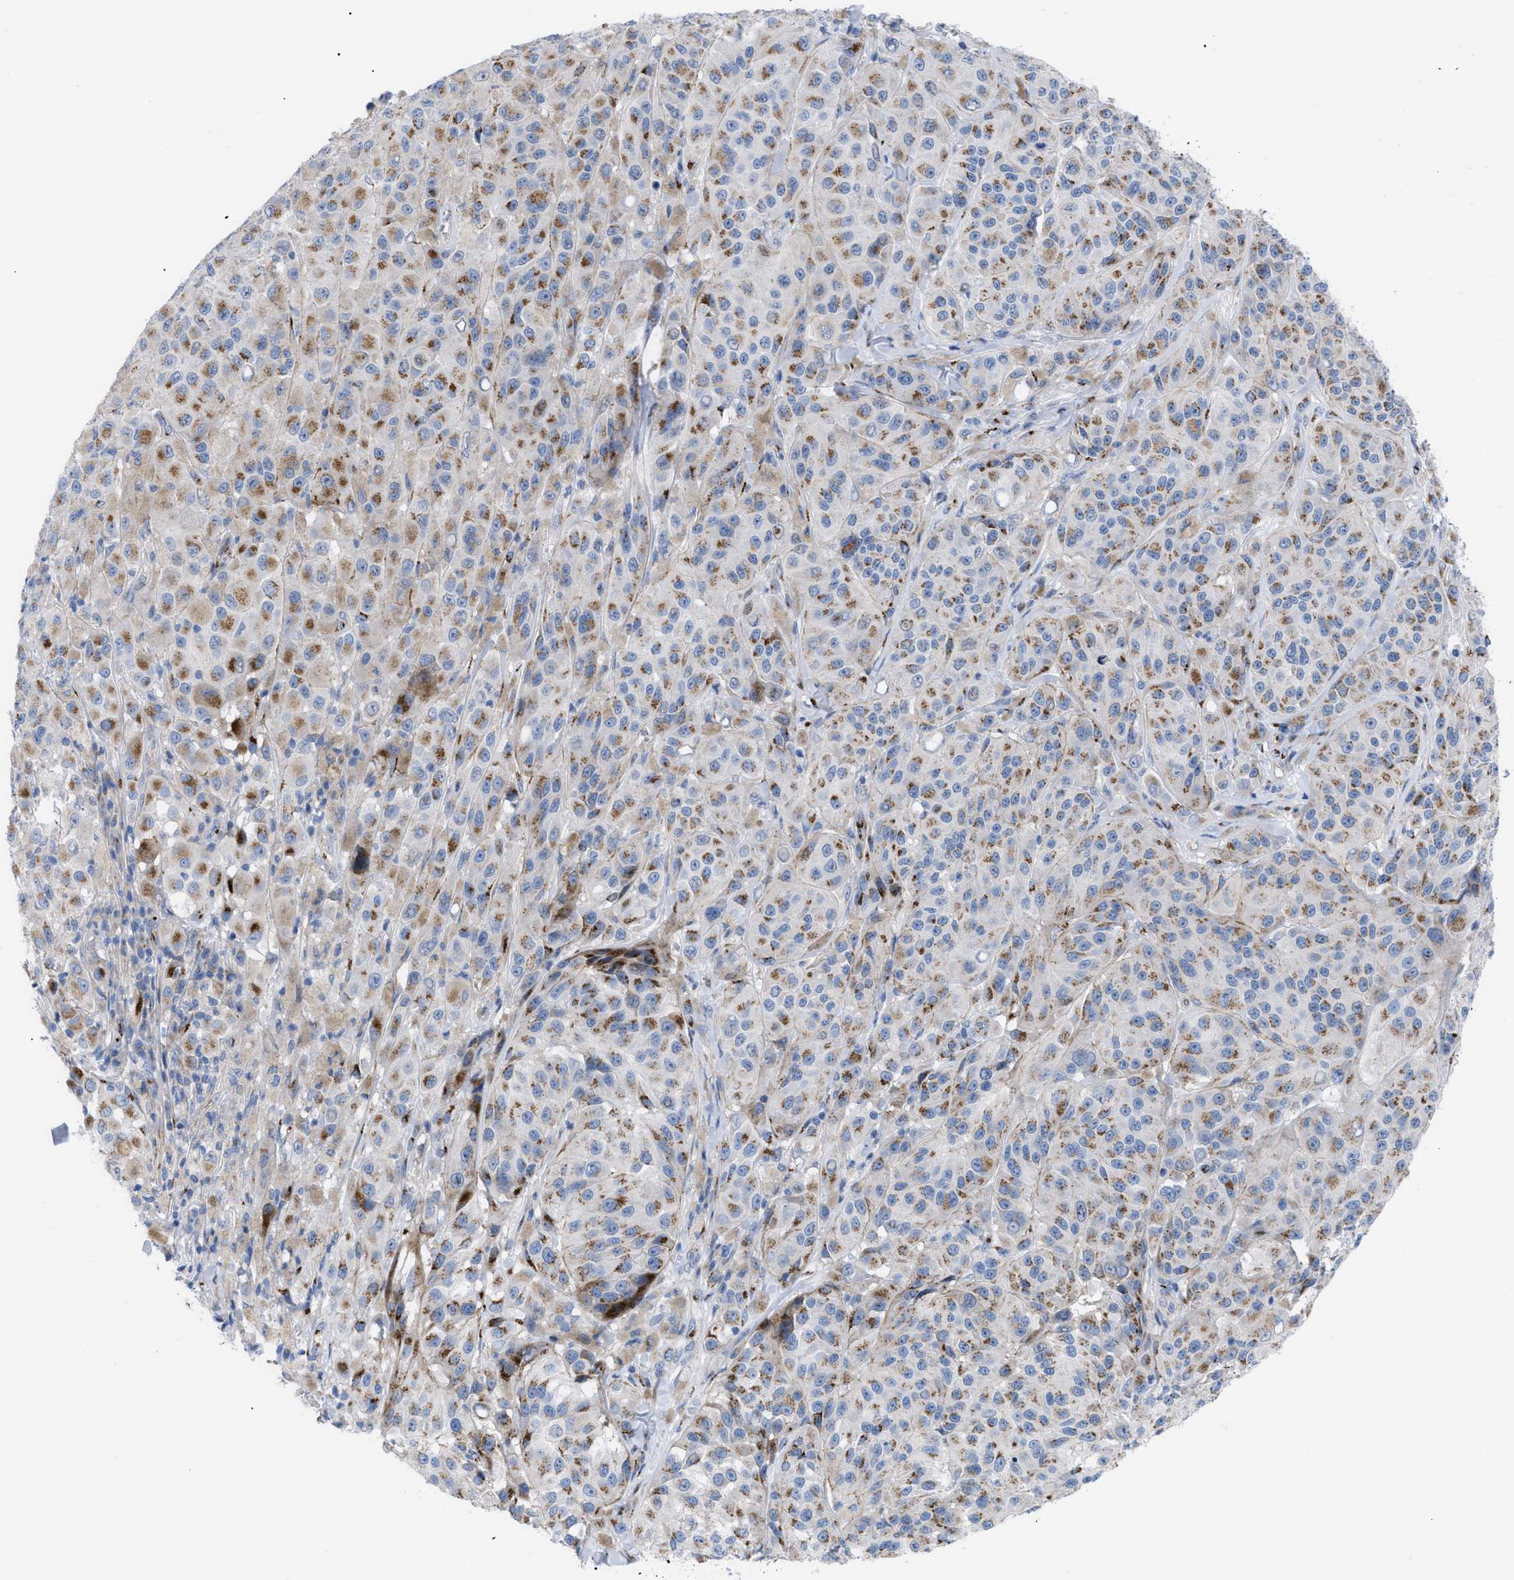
{"staining": {"intensity": "moderate", "quantity": ">75%", "location": "cytoplasmic/membranous"}, "tissue": "melanoma", "cell_type": "Tumor cells", "image_type": "cancer", "snomed": [{"axis": "morphology", "description": "Malignant melanoma, NOS"}, {"axis": "topography", "description": "Skin"}], "caption": "The immunohistochemical stain labels moderate cytoplasmic/membranous staining in tumor cells of malignant melanoma tissue.", "gene": "TMEM17", "patient": {"sex": "male", "age": 84}}